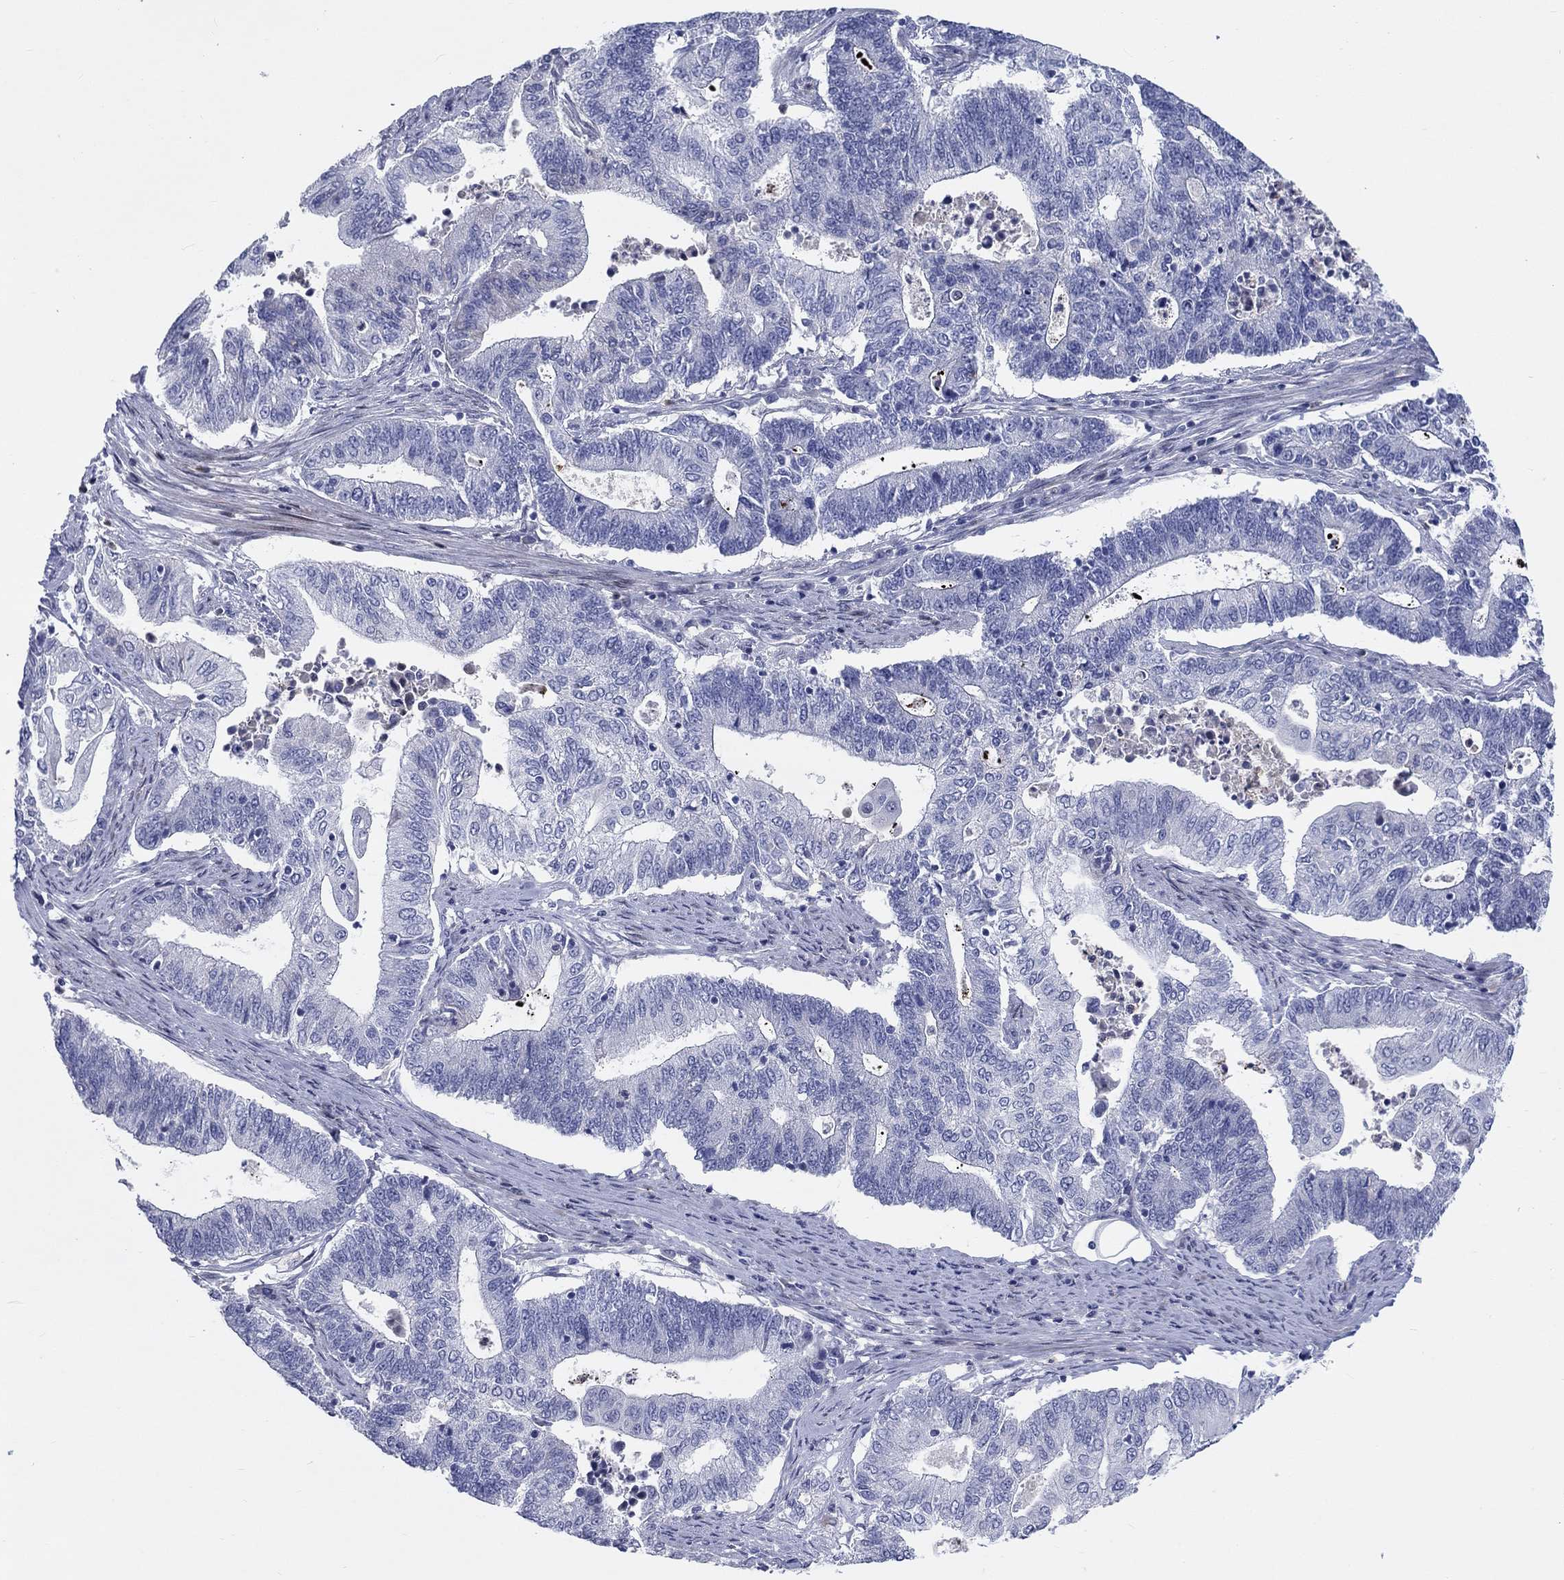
{"staining": {"intensity": "negative", "quantity": "none", "location": "none"}, "tissue": "endometrial cancer", "cell_type": "Tumor cells", "image_type": "cancer", "snomed": [{"axis": "morphology", "description": "Adenocarcinoma, NOS"}, {"axis": "topography", "description": "Uterus"}, {"axis": "topography", "description": "Endometrium"}], "caption": "A micrograph of endometrial adenocarcinoma stained for a protein displays no brown staining in tumor cells. (DAB (3,3'-diaminobenzidine) immunohistochemistry, high magnification).", "gene": "ARHGAP36", "patient": {"sex": "female", "age": 54}}